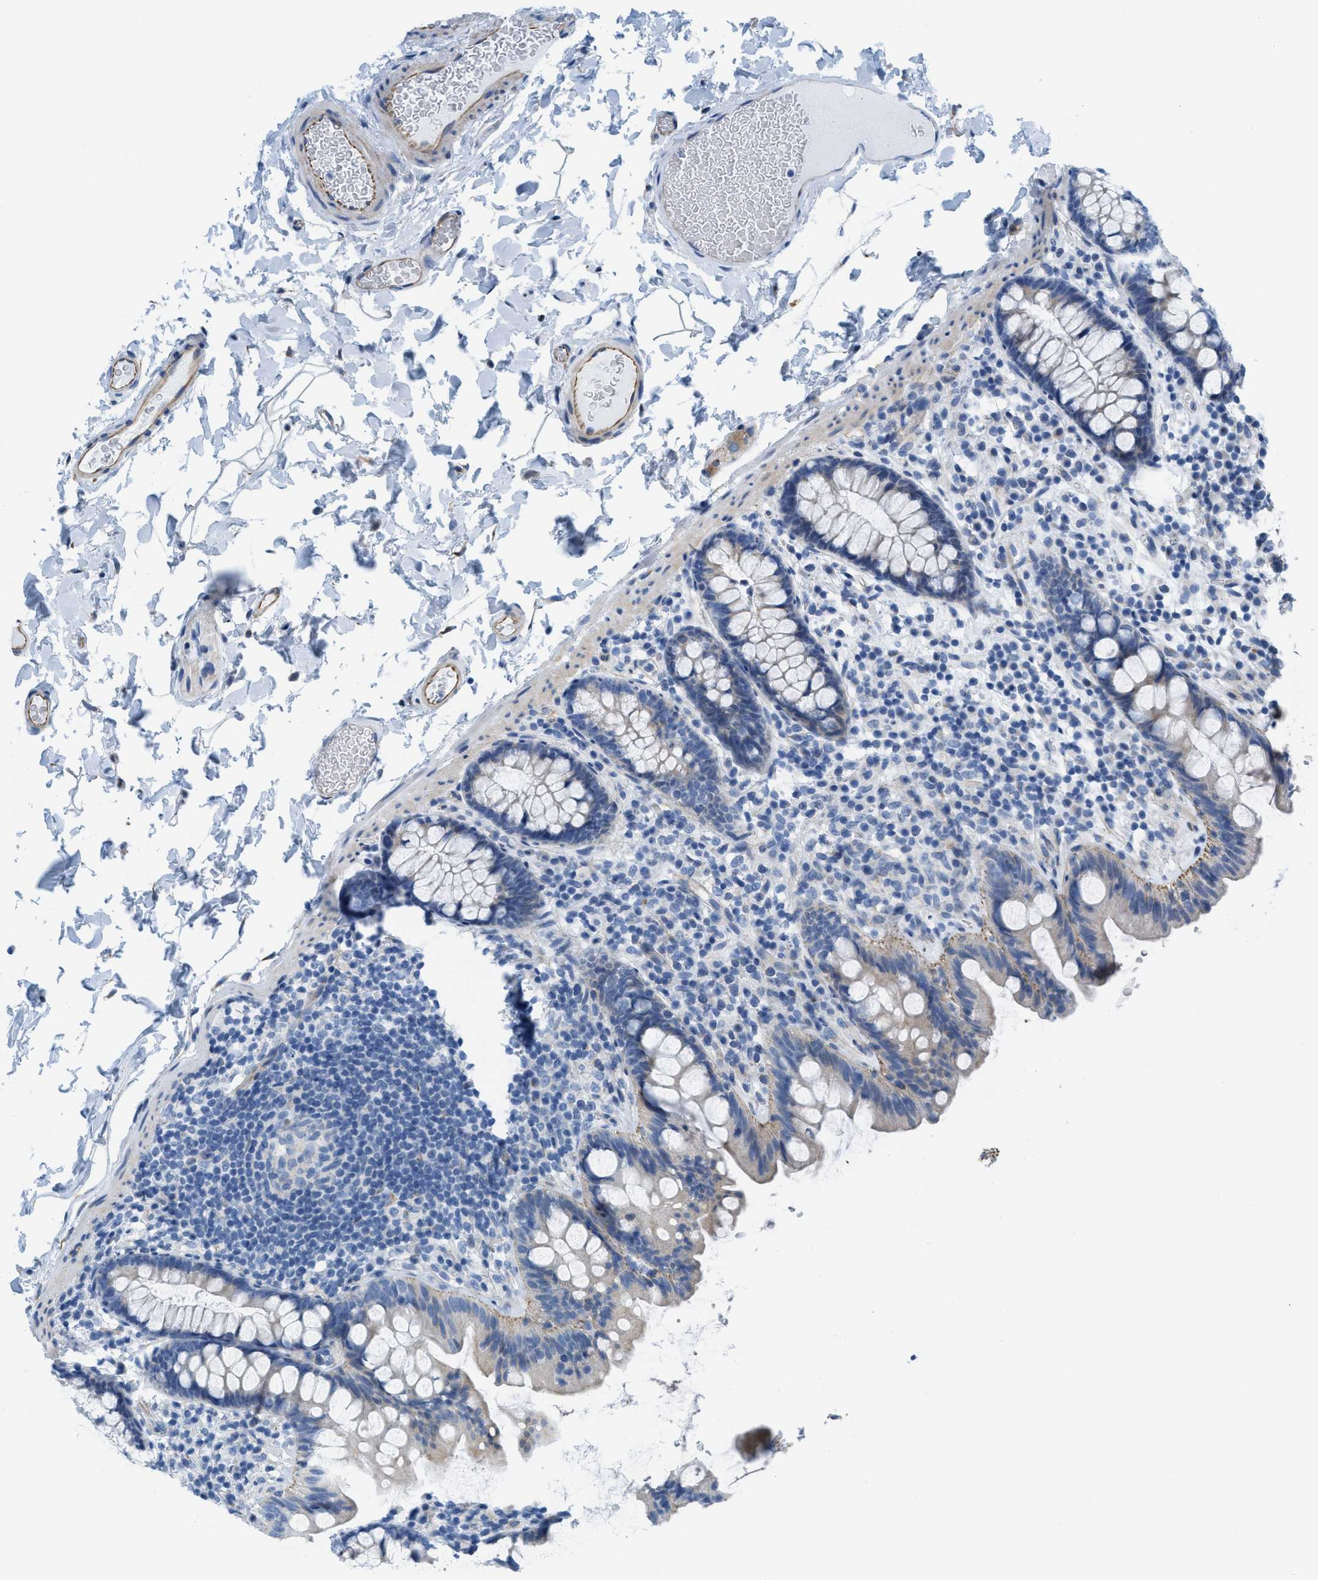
{"staining": {"intensity": "moderate", "quantity": ">75%", "location": "cytoplasmic/membranous"}, "tissue": "colon", "cell_type": "Endothelial cells", "image_type": "normal", "snomed": [{"axis": "morphology", "description": "Normal tissue, NOS"}, {"axis": "topography", "description": "Colon"}], "caption": "This micrograph displays immunohistochemistry staining of benign human colon, with medium moderate cytoplasmic/membranous expression in about >75% of endothelial cells.", "gene": "SLC12A1", "patient": {"sex": "female", "age": 80}}